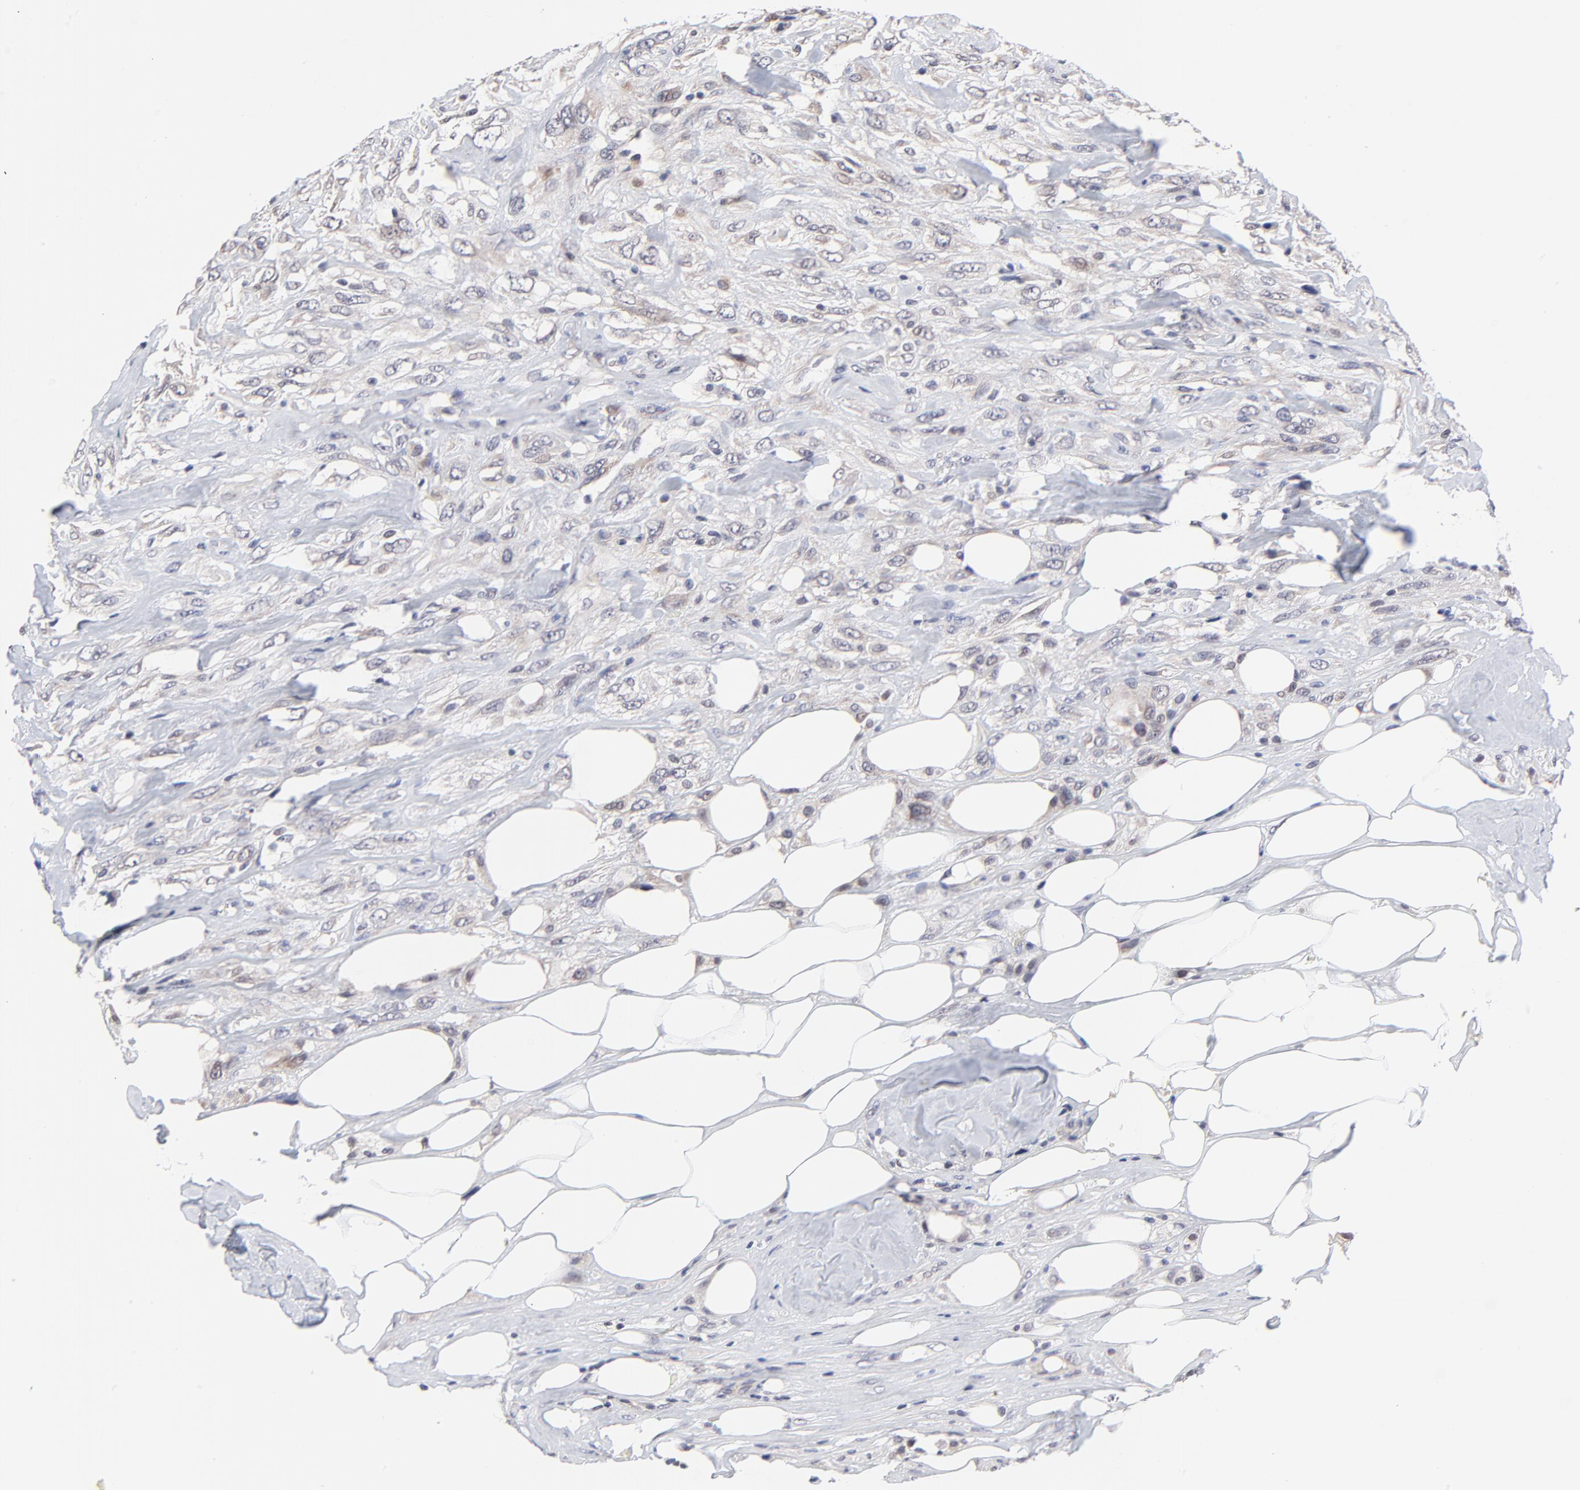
{"staining": {"intensity": "weak", "quantity": "<25%", "location": "cytoplasmic/membranous"}, "tissue": "breast cancer", "cell_type": "Tumor cells", "image_type": "cancer", "snomed": [{"axis": "morphology", "description": "Neoplasm, malignant, NOS"}, {"axis": "topography", "description": "Breast"}], "caption": "Tumor cells show no significant protein expression in breast cancer (neoplasm (malignant)).", "gene": "FBXO8", "patient": {"sex": "female", "age": 50}}